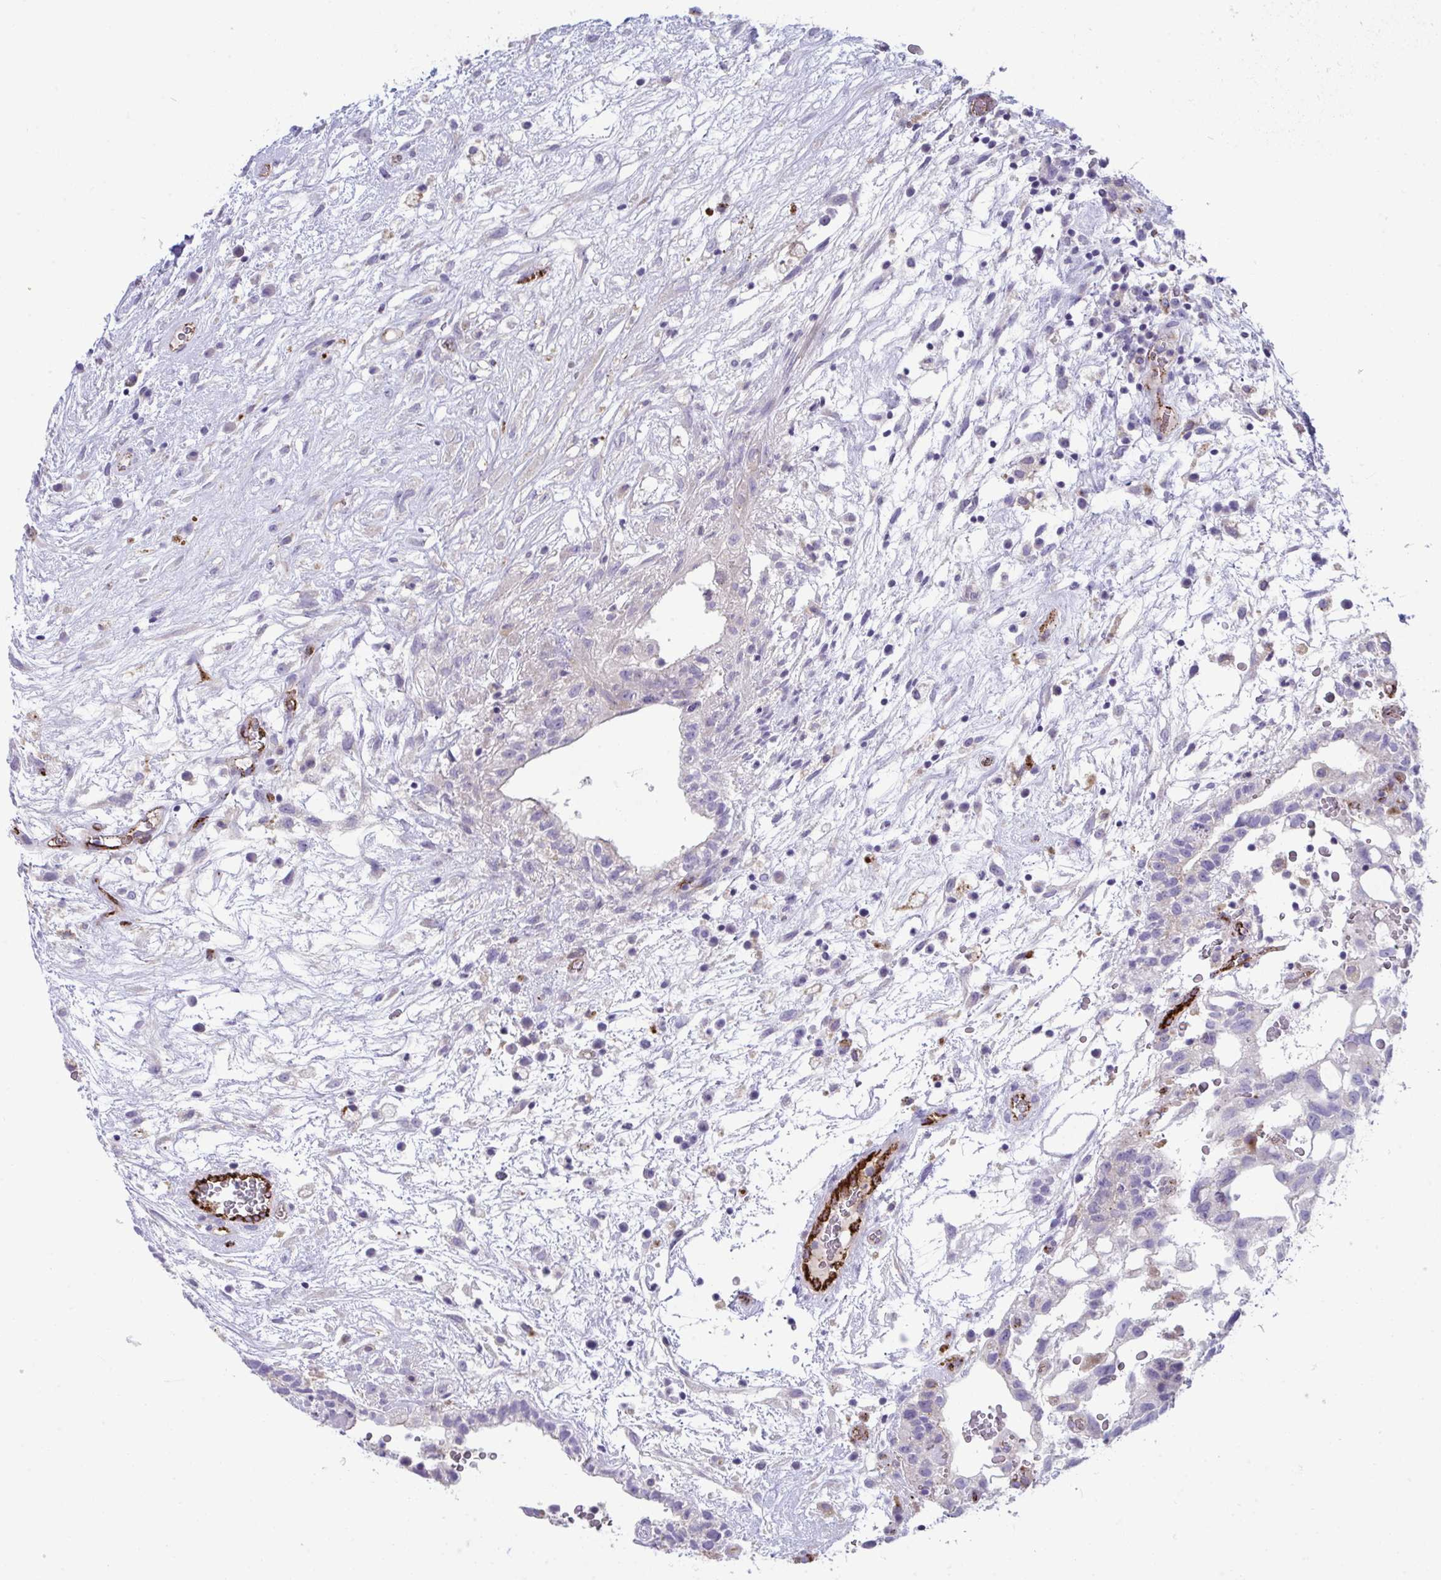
{"staining": {"intensity": "negative", "quantity": "none", "location": "none"}, "tissue": "testis cancer", "cell_type": "Tumor cells", "image_type": "cancer", "snomed": [{"axis": "morphology", "description": "Normal tissue, NOS"}, {"axis": "morphology", "description": "Carcinoma, Embryonal, NOS"}, {"axis": "topography", "description": "Testis"}], "caption": "Tumor cells are negative for protein expression in human testis cancer (embryonal carcinoma). (Stains: DAB (3,3'-diaminobenzidine) immunohistochemistry (IHC) with hematoxylin counter stain, Microscopy: brightfield microscopy at high magnification).", "gene": "TOR1AIP2", "patient": {"sex": "male", "age": 32}}